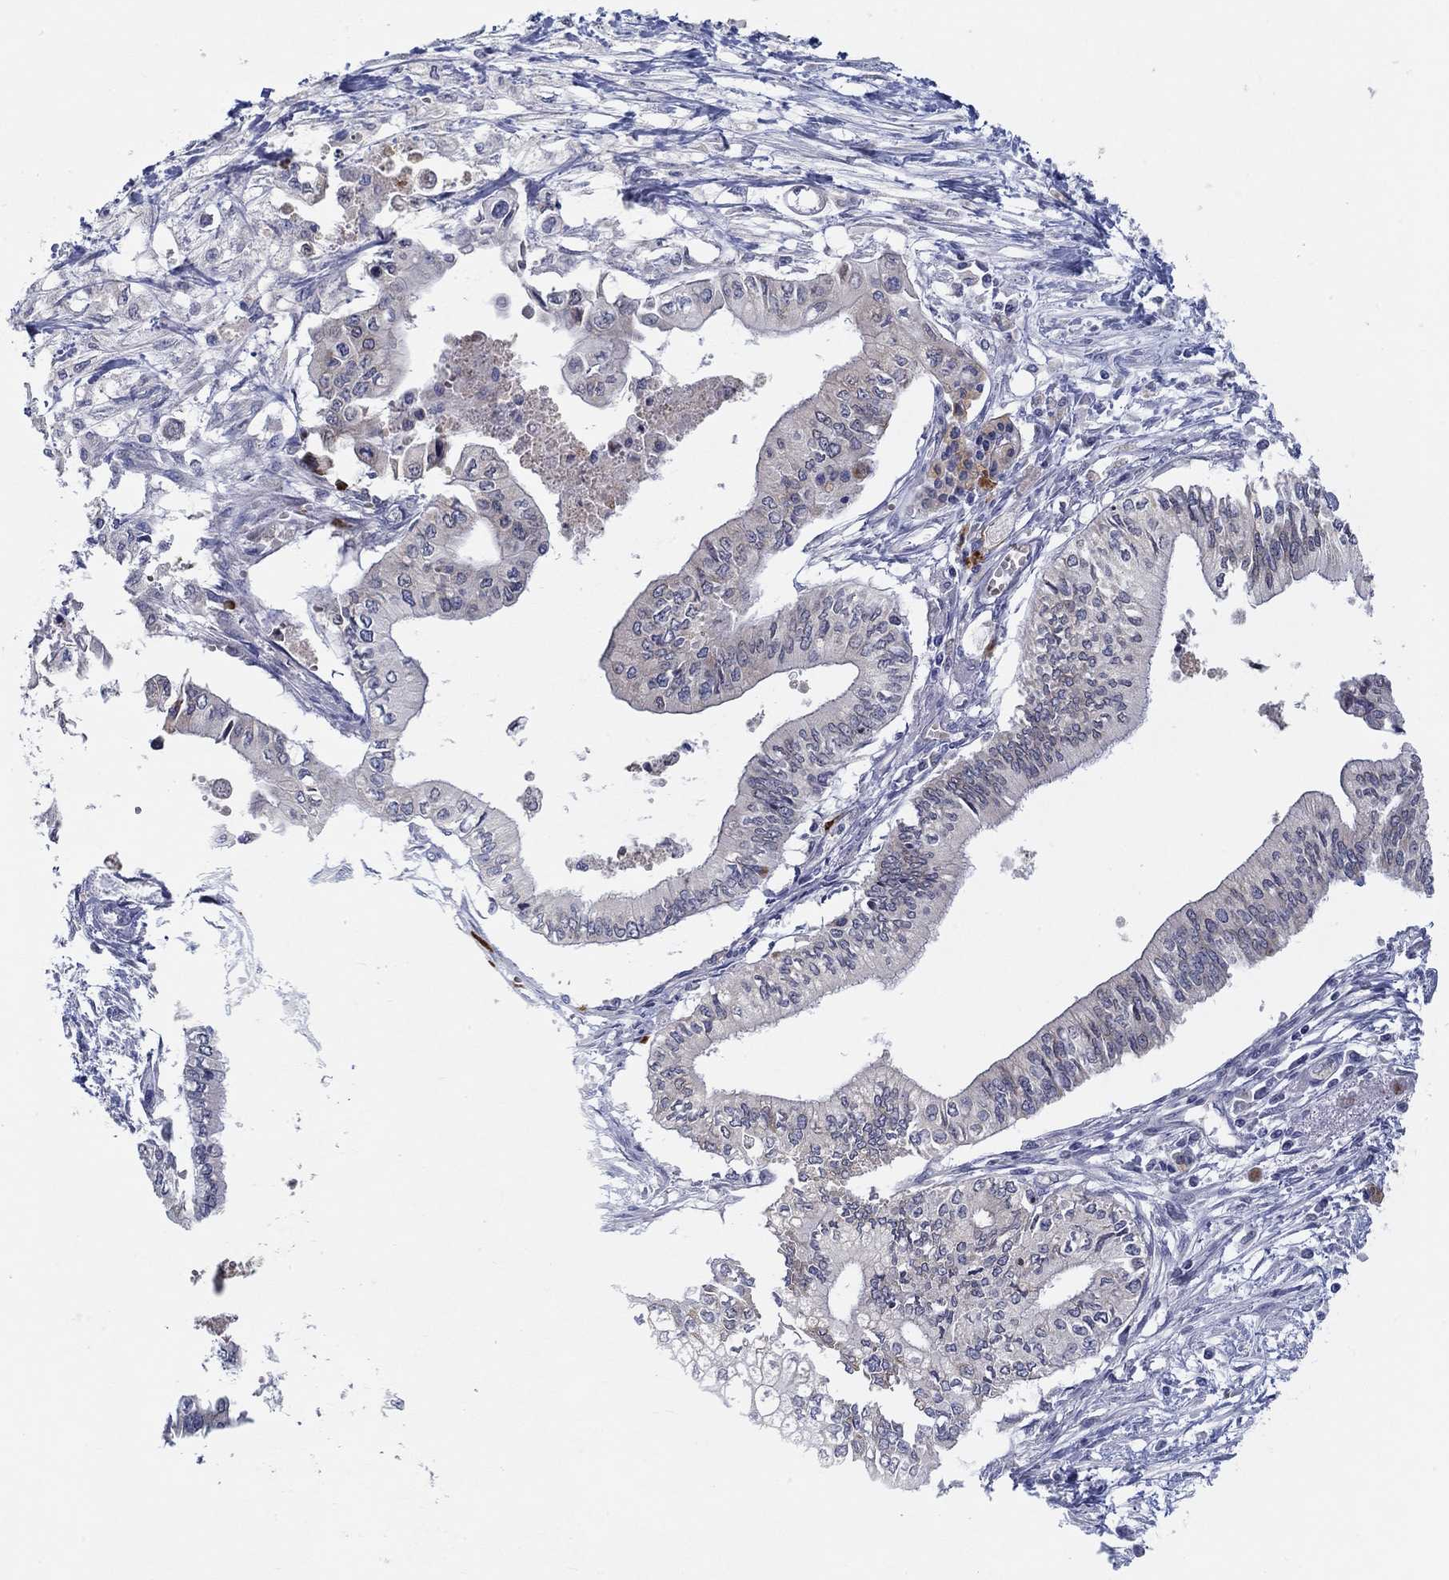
{"staining": {"intensity": "negative", "quantity": "none", "location": "none"}, "tissue": "pancreatic cancer", "cell_type": "Tumor cells", "image_type": "cancer", "snomed": [{"axis": "morphology", "description": "Adenocarcinoma, NOS"}, {"axis": "topography", "description": "Pancreas"}], "caption": "The IHC photomicrograph has no significant staining in tumor cells of pancreatic adenocarcinoma tissue. Nuclei are stained in blue.", "gene": "ERMP1", "patient": {"sex": "female", "age": 61}}